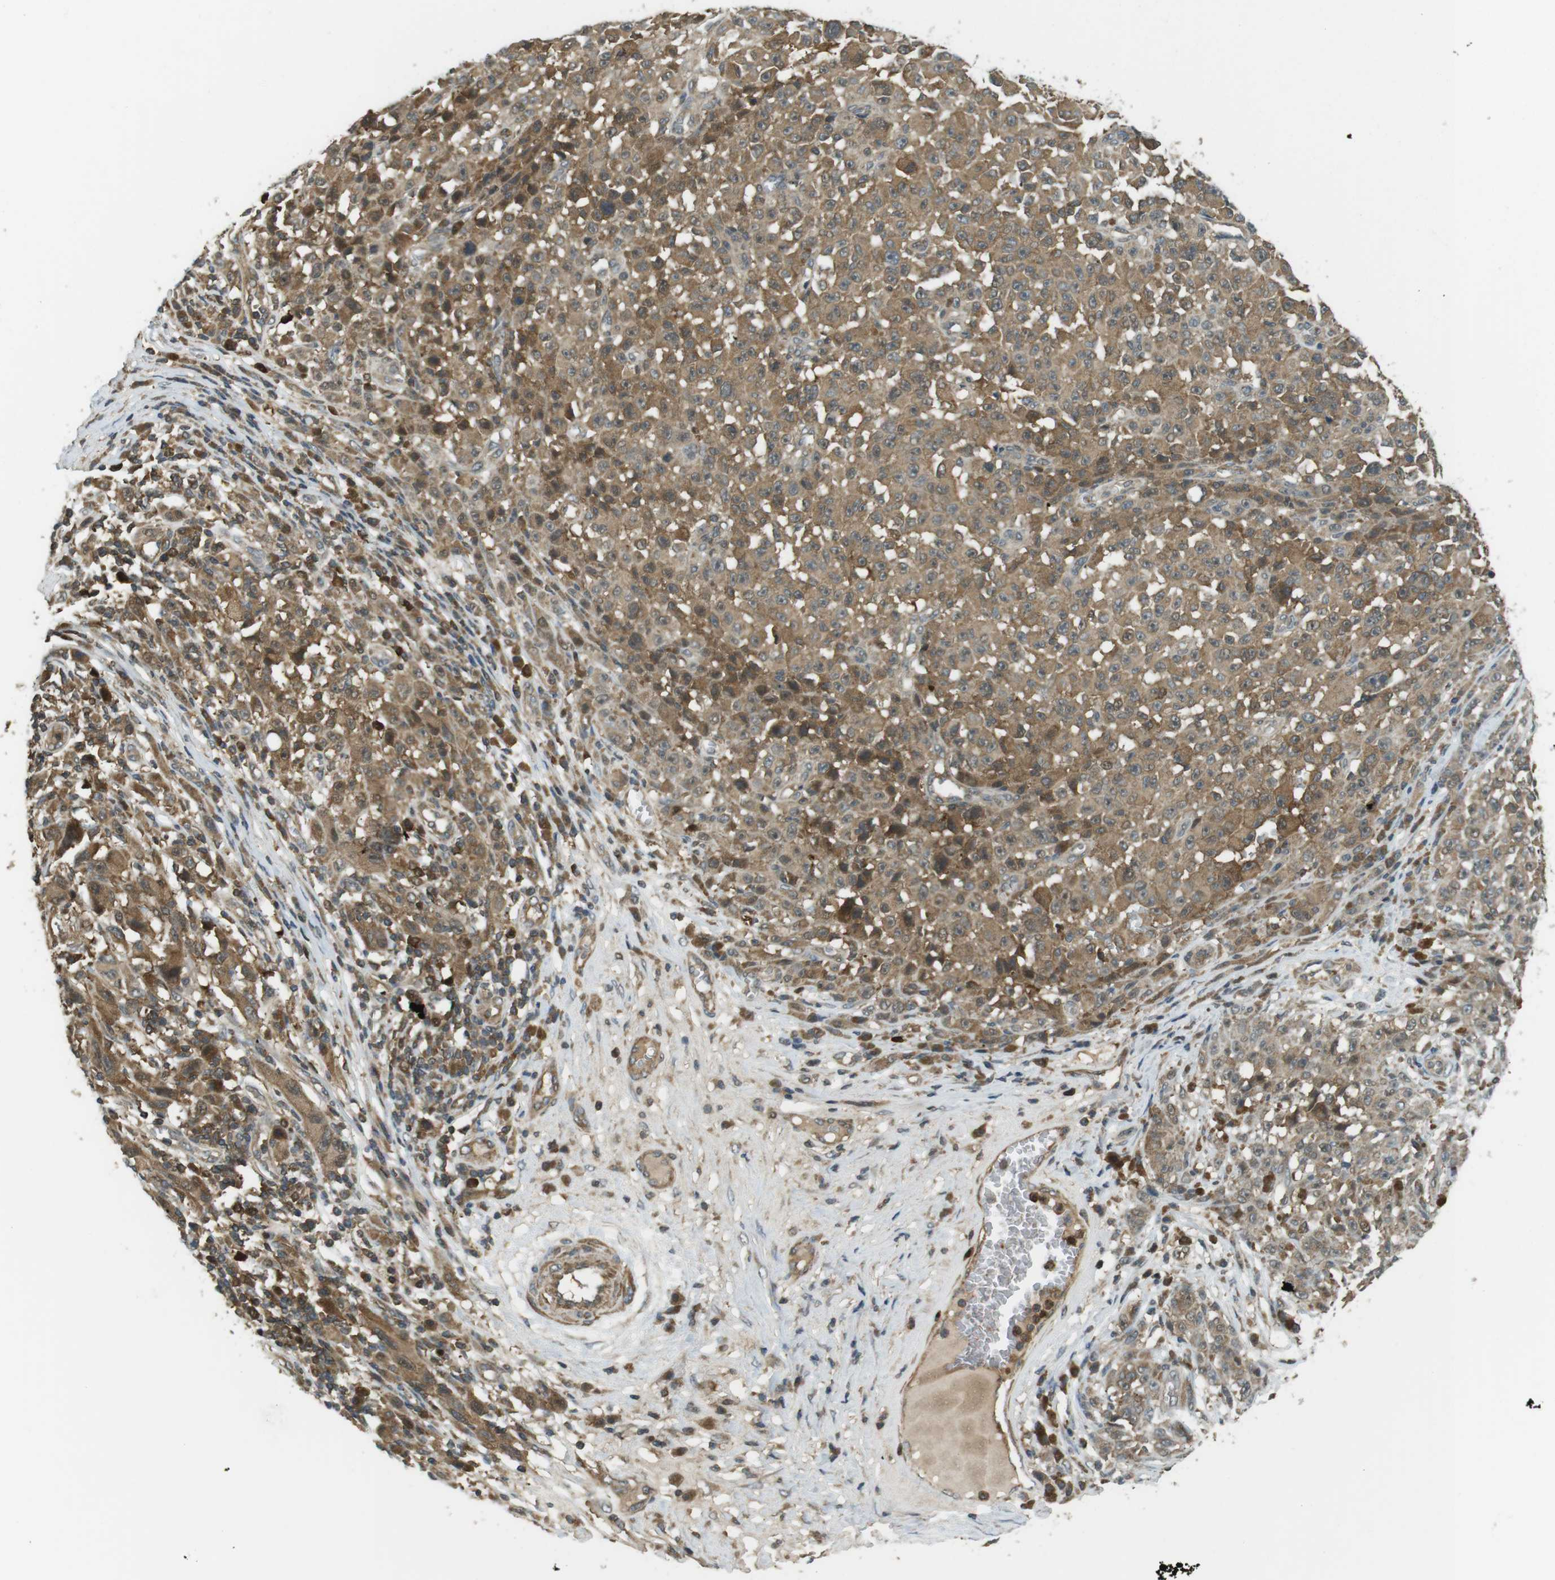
{"staining": {"intensity": "moderate", "quantity": ">75%", "location": "cytoplasmic/membranous"}, "tissue": "melanoma", "cell_type": "Tumor cells", "image_type": "cancer", "snomed": [{"axis": "morphology", "description": "Malignant melanoma, NOS"}, {"axis": "topography", "description": "Skin"}], "caption": "A brown stain shows moderate cytoplasmic/membranous staining of a protein in malignant melanoma tumor cells. The staining was performed using DAB, with brown indicating positive protein expression. Nuclei are stained blue with hematoxylin.", "gene": "LRRC3B", "patient": {"sex": "female", "age": 82}}